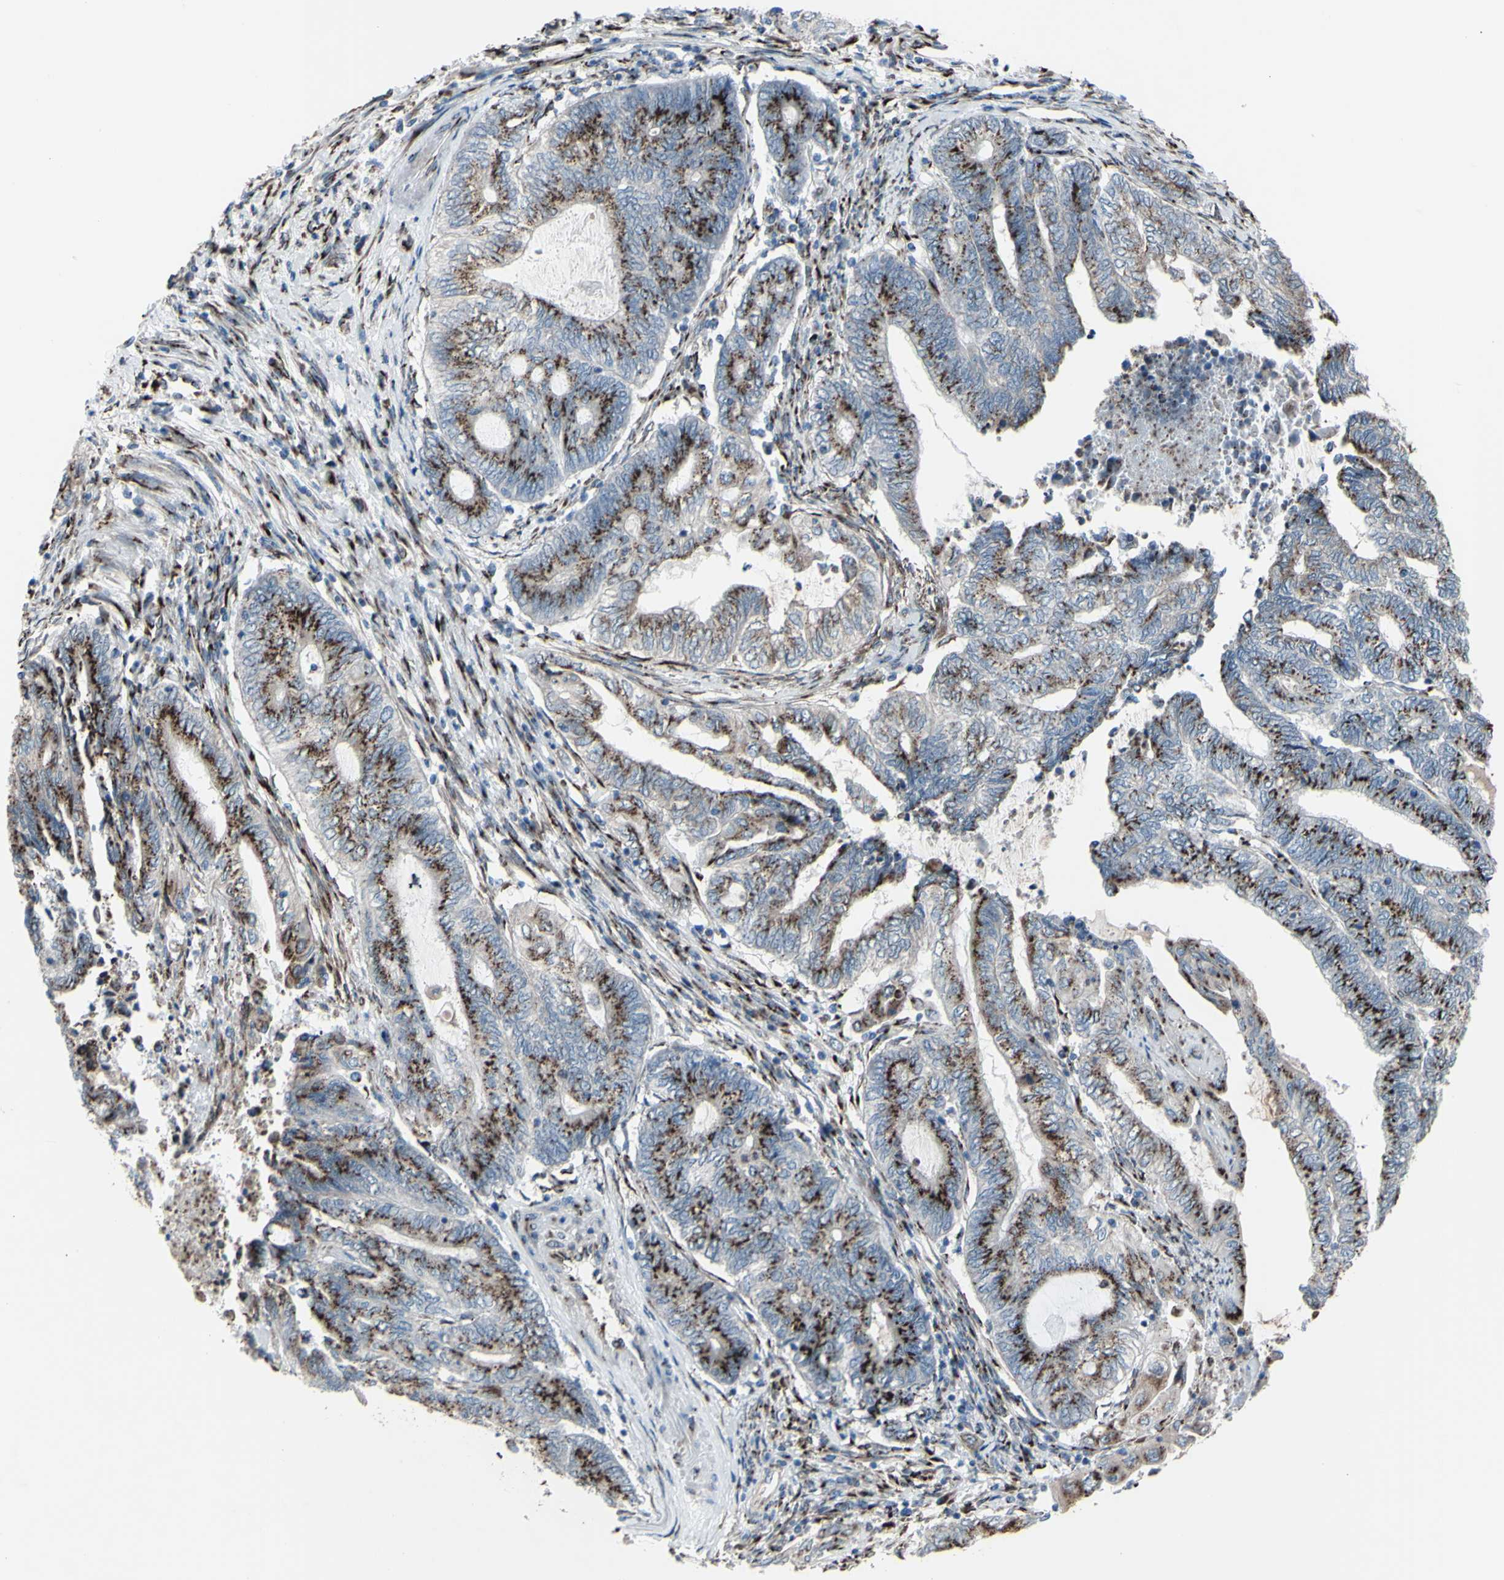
{"staining": {"intensity": "strong", "quantity": ">75%", "location": "cytoplasmic/membranous"}, "tissue": "endometrial cancer", "cell_type": "Tumor cells", "image_type": "cancer", "snomed": [{"axis": "morphology", "description": "Adenocarcinoma, NOS"}, {"axis": "topography", "description": "Uterus"}, {"axis": "topography", "description": "Endometrium"}], "caption": "Approximately >75% of tumor cells in endometrial cancer (adenocarcinoma) exhibit strong cytoplasmic/membranous protein expression as visualized by brown immunohistochemical staining.", "gene": "GLG1", "patient": {"sex": "female", "age": 70}}